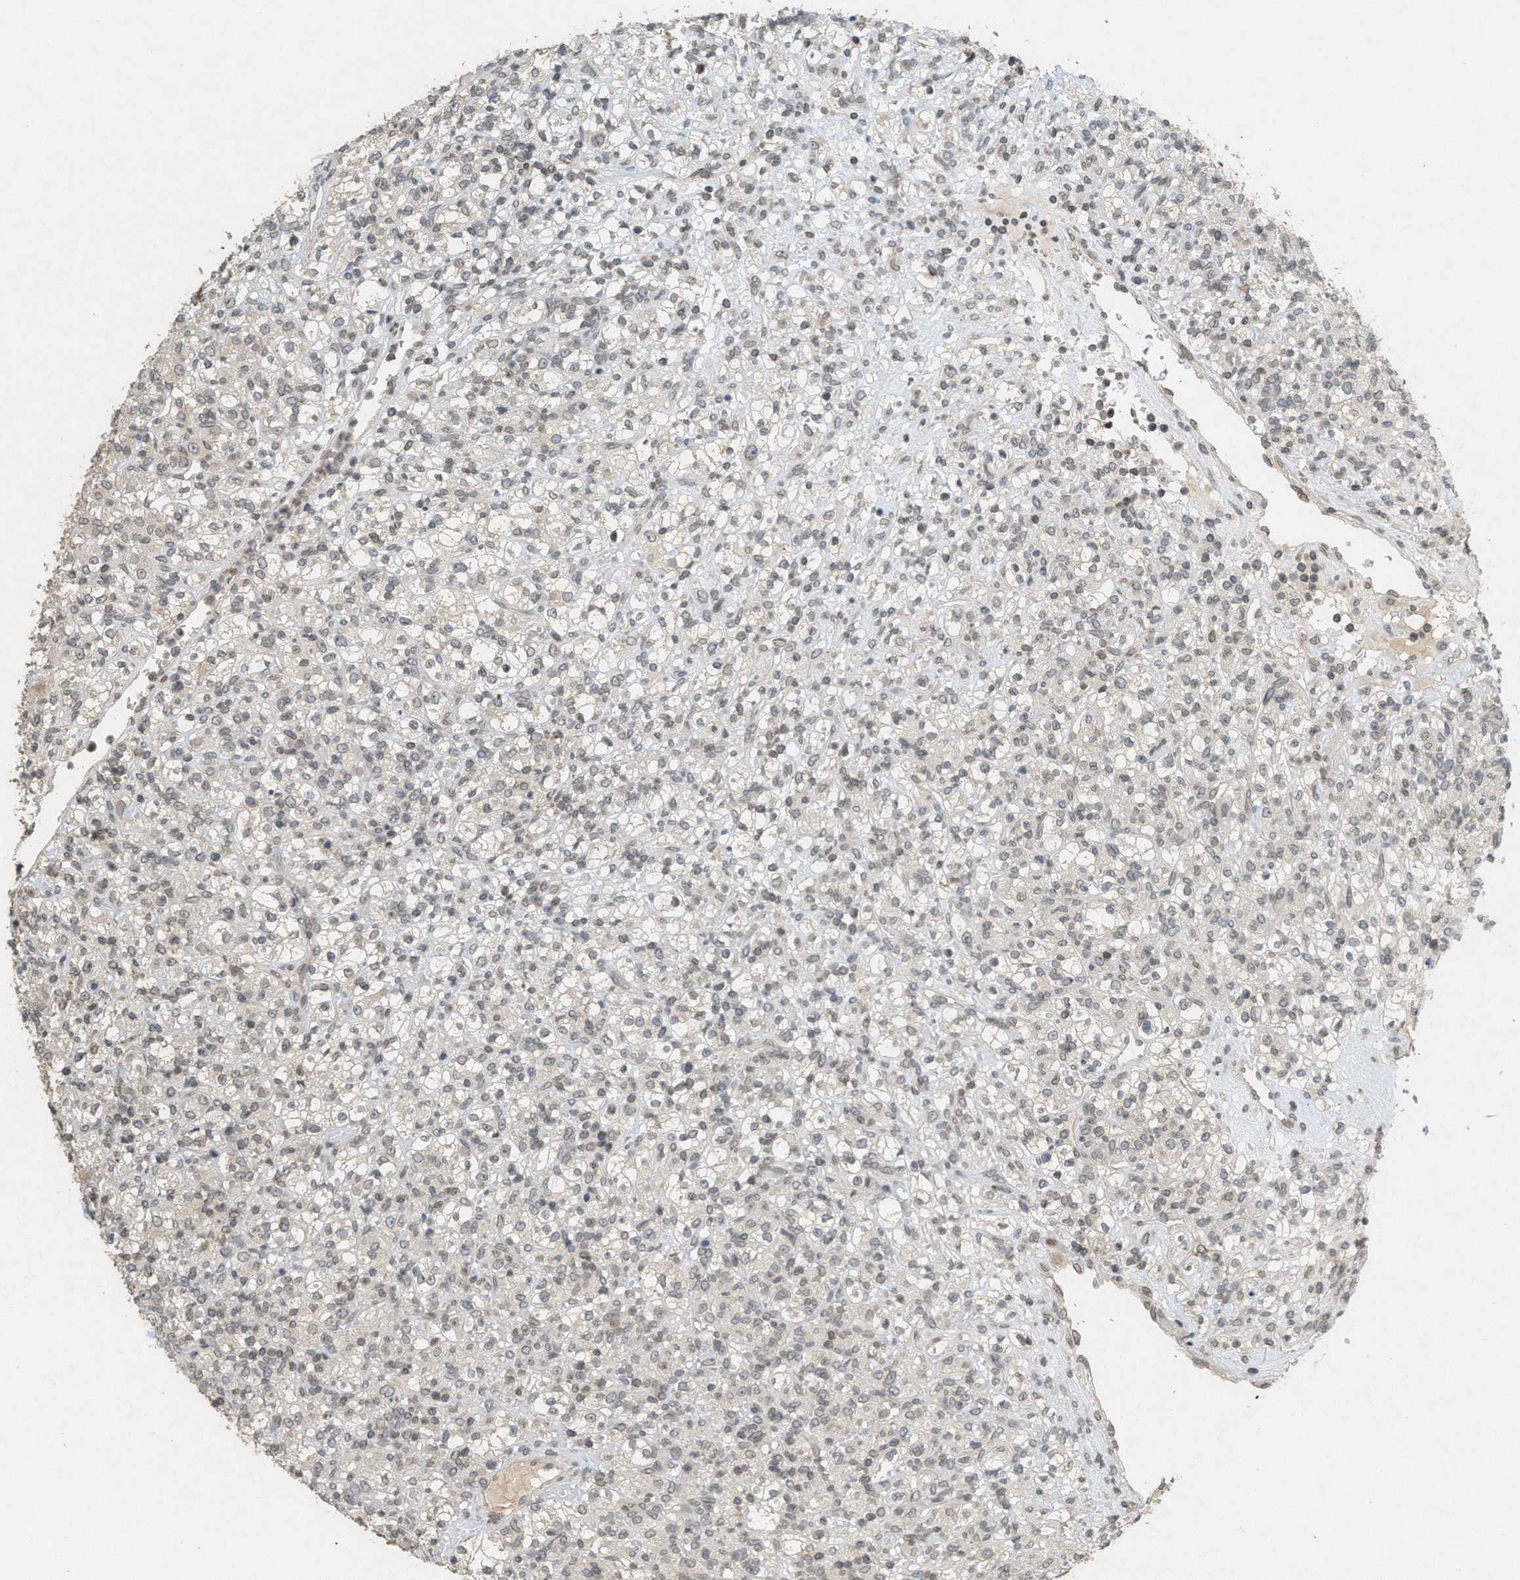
{"staining": {"intensity": "weak", "quantity": "25%-75%", "location": "nuclear"}, "tissue": "renal cancer", "cell_type": "Tumor cells", "image_type": "cancer", "snomed": [{"axis": "morphology", "description": "Normal tissue, NOS"}, {"axis": "morphology", "description": "Adenocarcinoma, NOS"}, {"axis": "topography", "description": "Kidney"}], "caption": "A micrograph of renal cancer stained for a protein exhibits weak nuclear brown staining in tumor cells.", "gene": "ABHD6", "patient": {"sex": "female", "age": 72}}